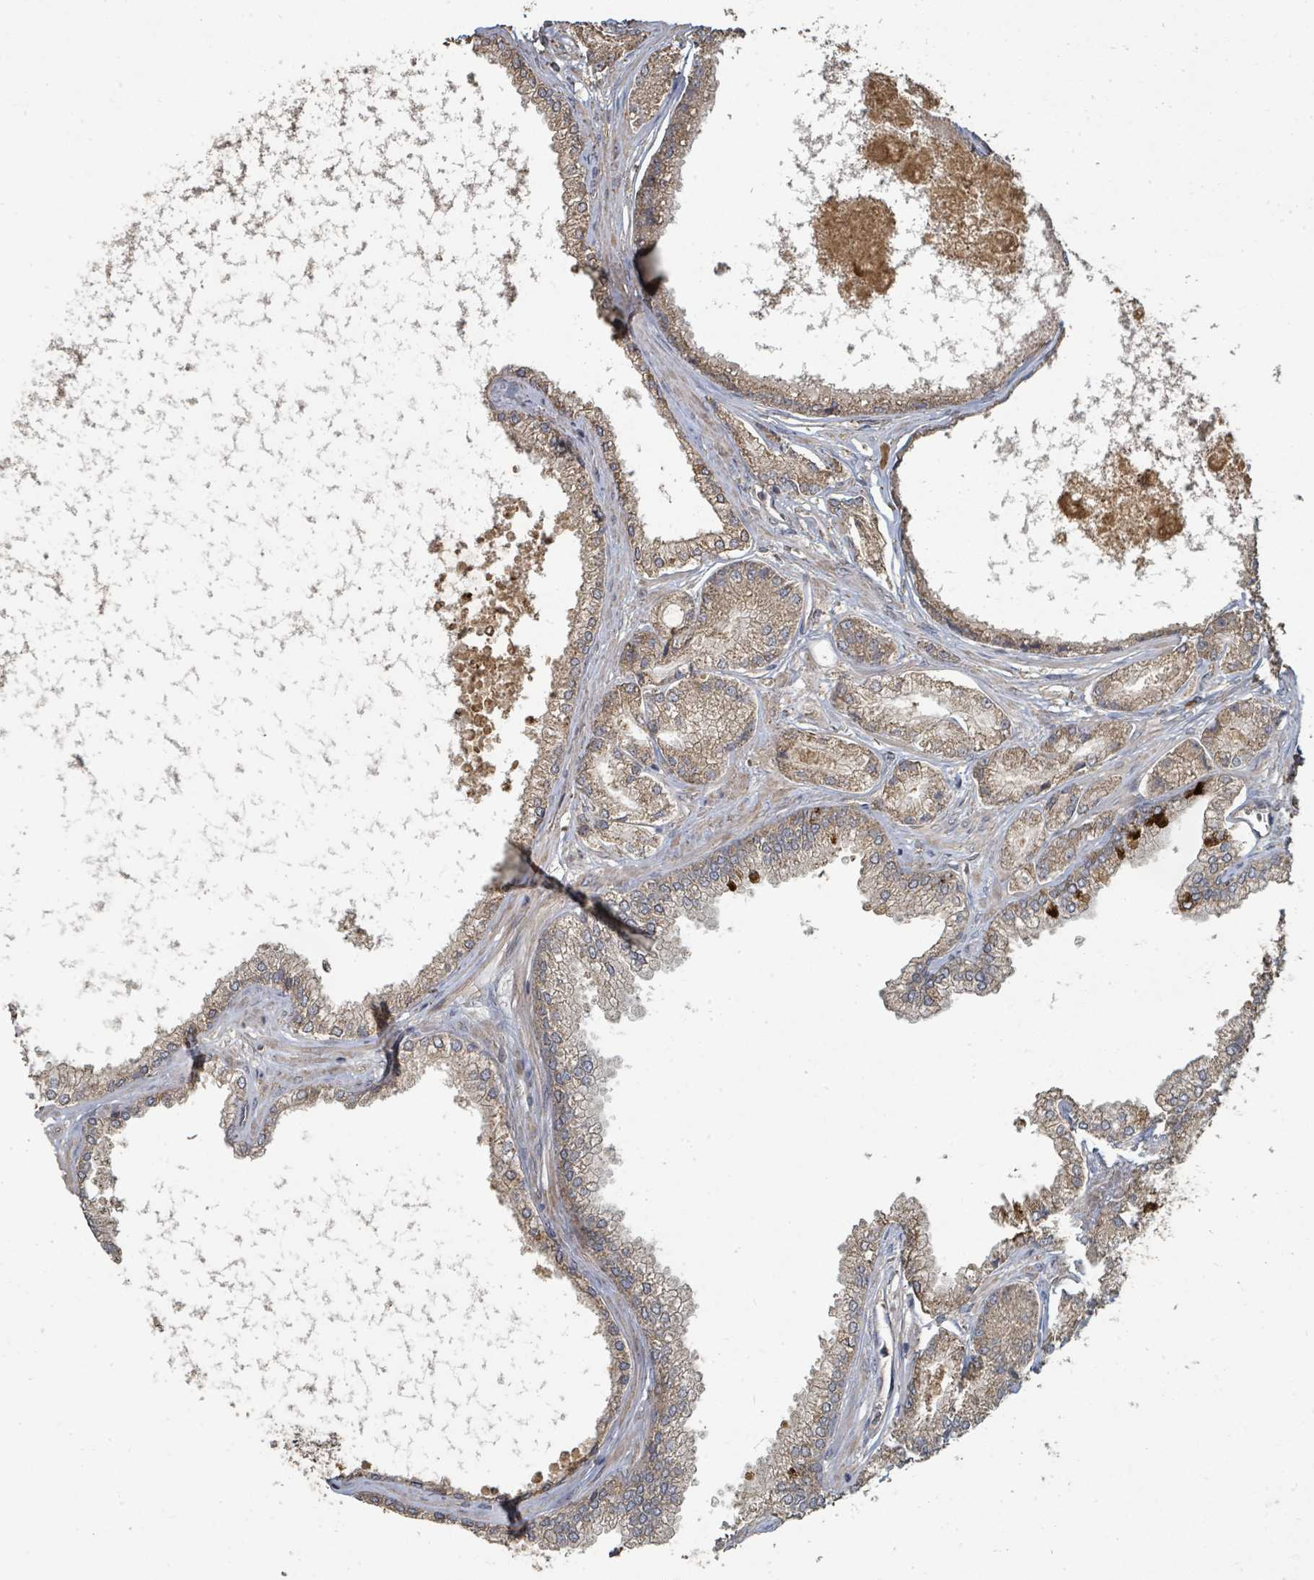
{"staining": {"intensity": "moderate", "quantity": ">75%", "location": "cytoplasmic/membranous"}, "tissue": "prostate cancer", "cell_type": "Tumor cells", "image_type": "cancer", "snomed": [{"axis": "morphology", "description": "Adenocarcinoma, NOS"}, {"axis": "topography", "description": "Prostate and seminal vesicle, NOS"}], "caption": "A brown stain highlights moderate cytoplasmic/membranous staining of a protein in human prostate cancer (adenocarcinoma) tumor cells.", "gene": "WDFY1", "patient": {"sex": "male", "age": 76}}